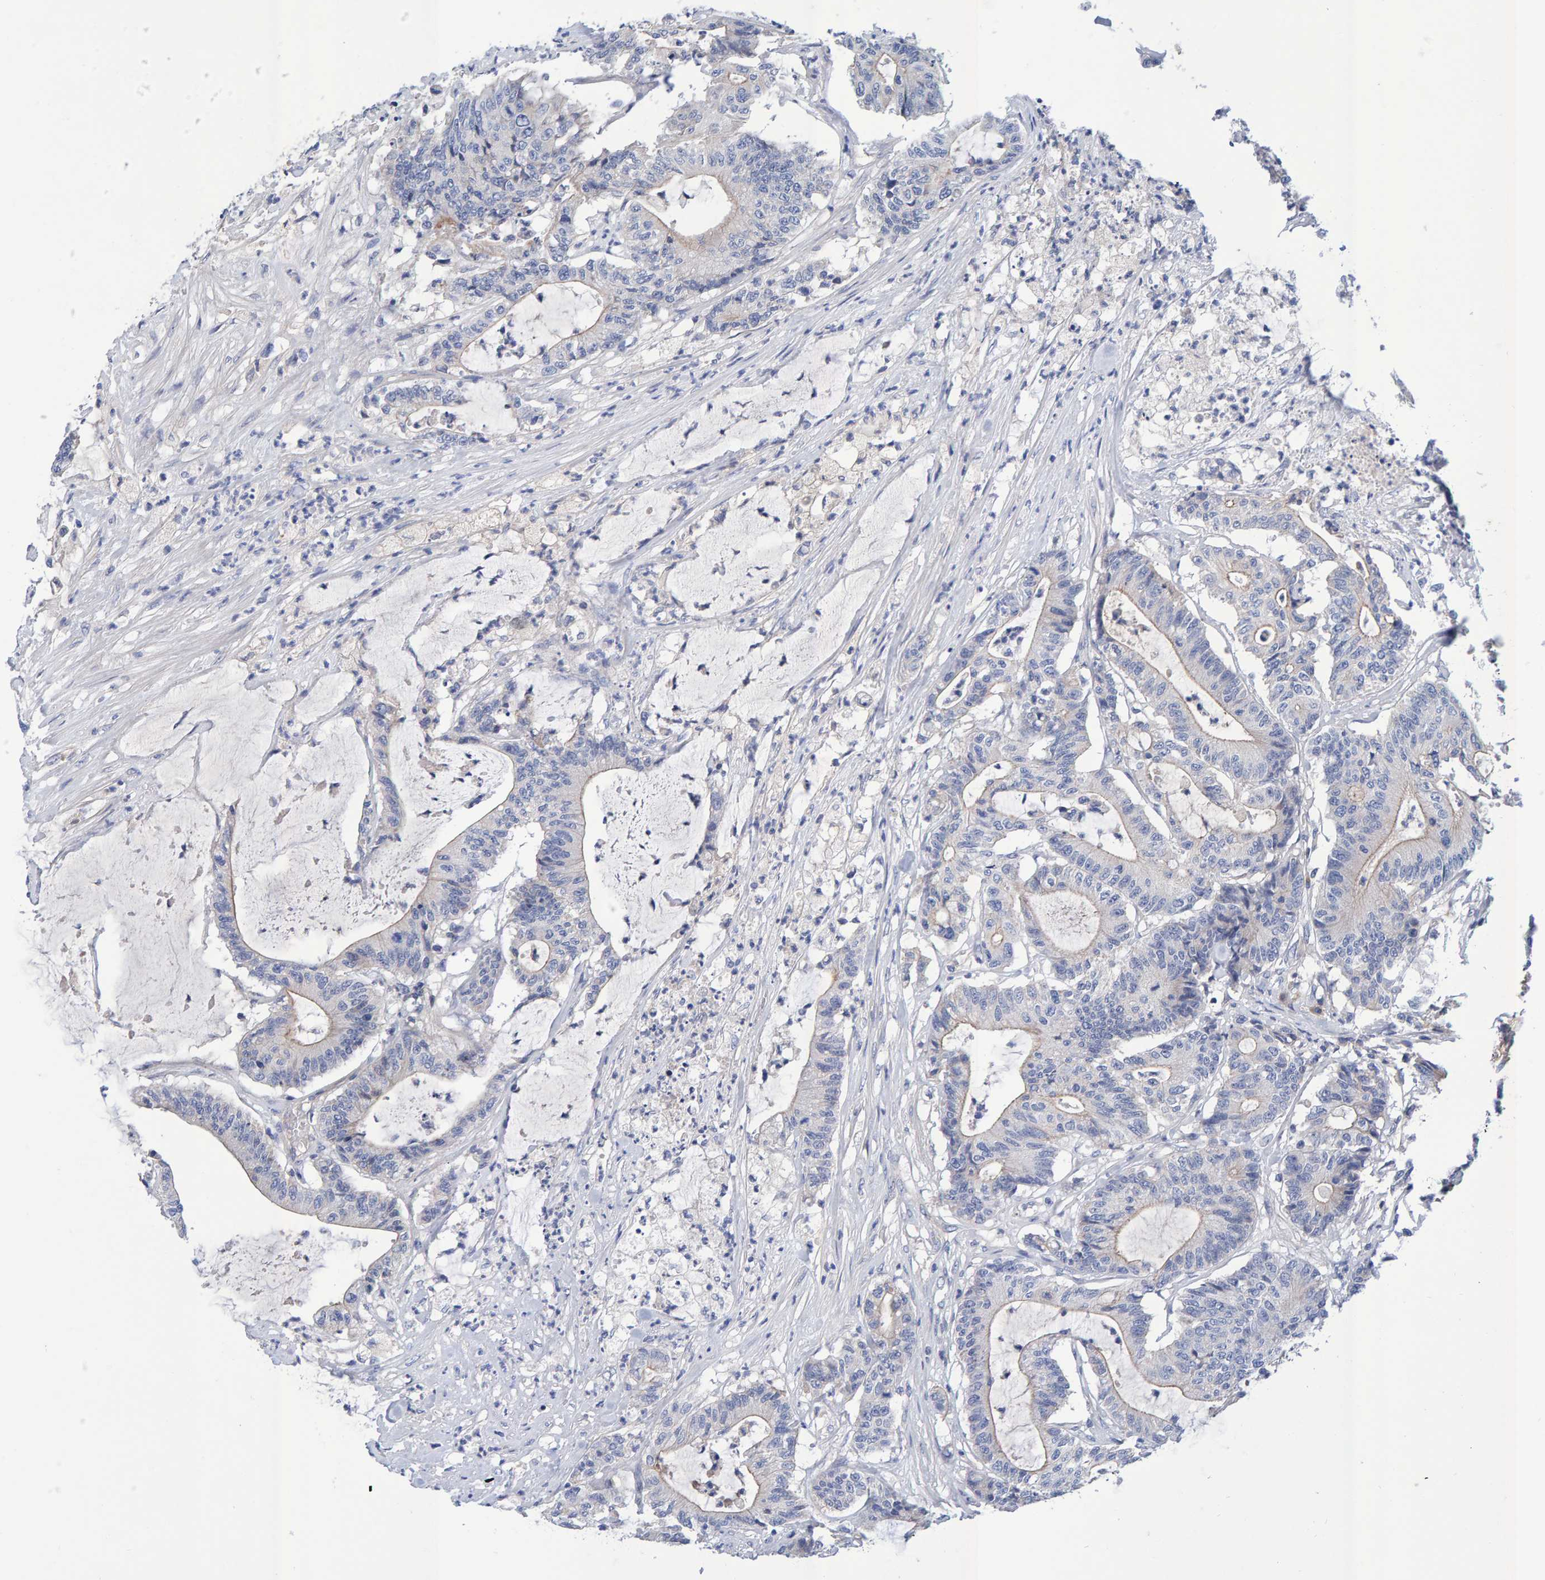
{"staining": {"intensity": "negative", "quantity": "none", "location": "none"}, "tissue": "colorectal cancer", "cell_type": "Tumor cells", "image_type": "cancer", "snomed": [{"axis": "morphology", "description": "Adenocarcinoma, NOS"}, {"axis": "topography", "description": "Colon"}], "caption": "There is no significant staining in tumor cells of adenocarcinoma (colorectal).", "gene": "EFR3A", "patient": {"sex": "female", "age": 84}}